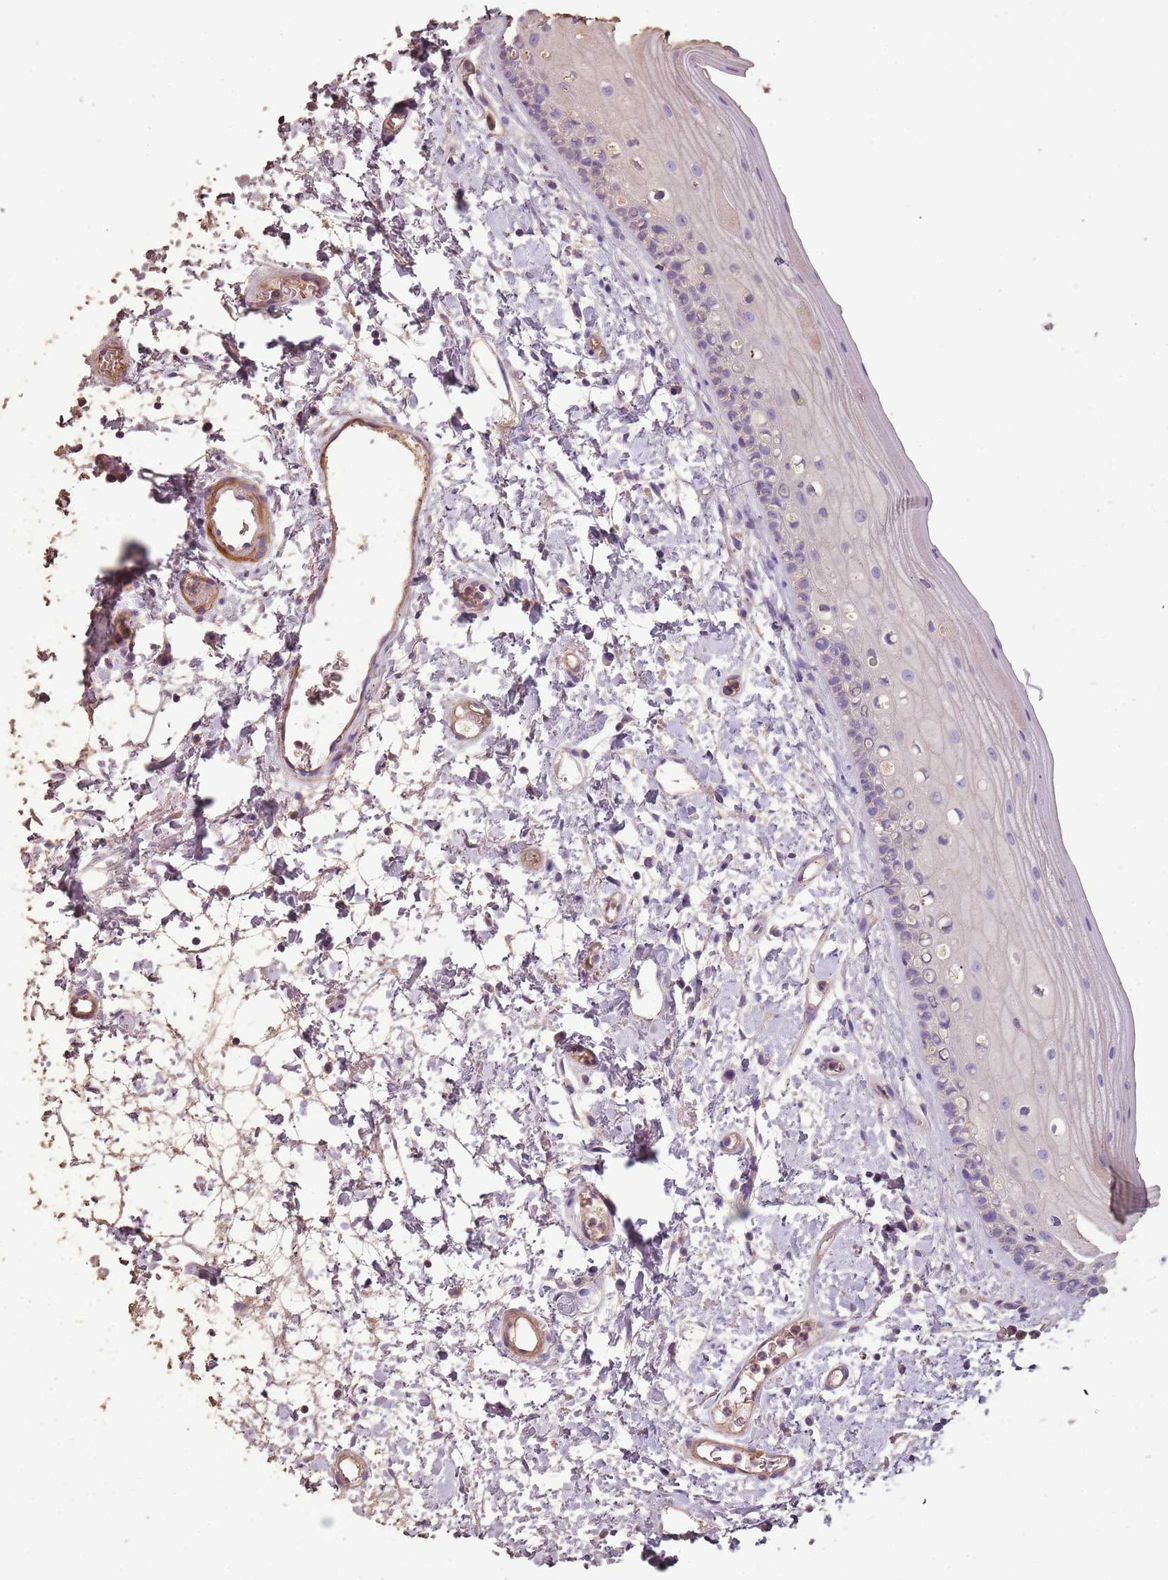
{"staining": {"intensity": "weak", "quantity": "<25%", "location": "cytoplasmic/membranous"}, "tissue": "oral mucosa", "cell_type": "Squamous epithelial cells", "image_type": "normal", "snomed": [{"axis": "morphology", "description": "Normal tissue, NOS"}, {"axis": "topography", "description": "Oral tissue"}], "caption": "Image shows no protein staining in squamous epithelial cells of benign oral mucosa.", "gene": "FECH", "patient": {"sex": "female", "age": 76}}